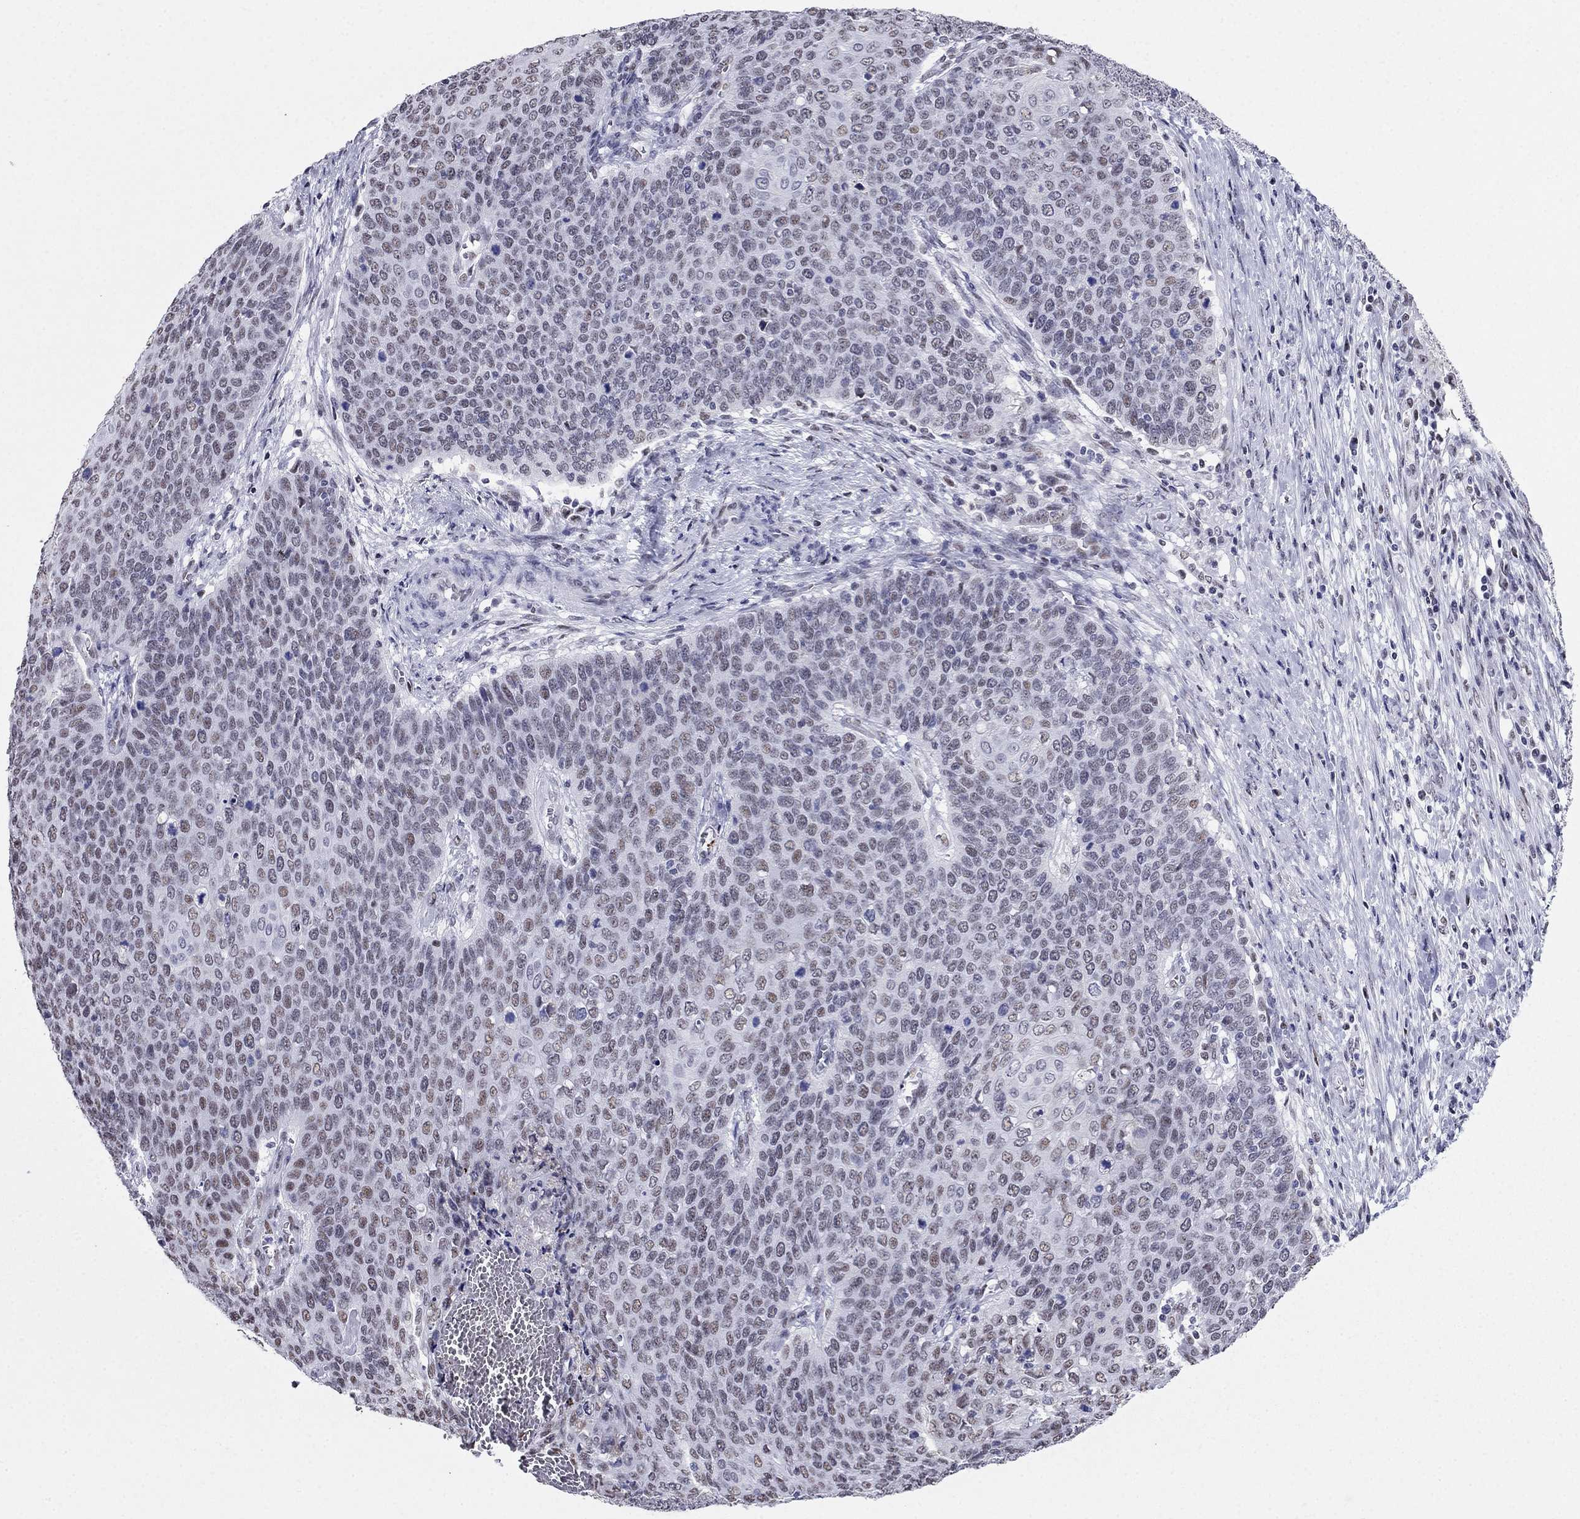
{"staining": {"intensity": "moderate", "quantity": "<25%", "location": "nuclear"}, "tissue": "cervical cancer", "cell_type": "Tumor cells", "image_type": "cancer", "snomed": [{"axis": "morphology", "description": "Squamous cell carcinoma, NOS"}, {"axis": "topography", "description": "Cervix"}], "caption": "Immunohistochemical staining of squamous cell carcinoma (cervical) exhibits low levels of moderate nuclear expression in about <25% of tumor cells.", "gene": "PPM1G", "patient": {"sex": "female", "age": 39}}